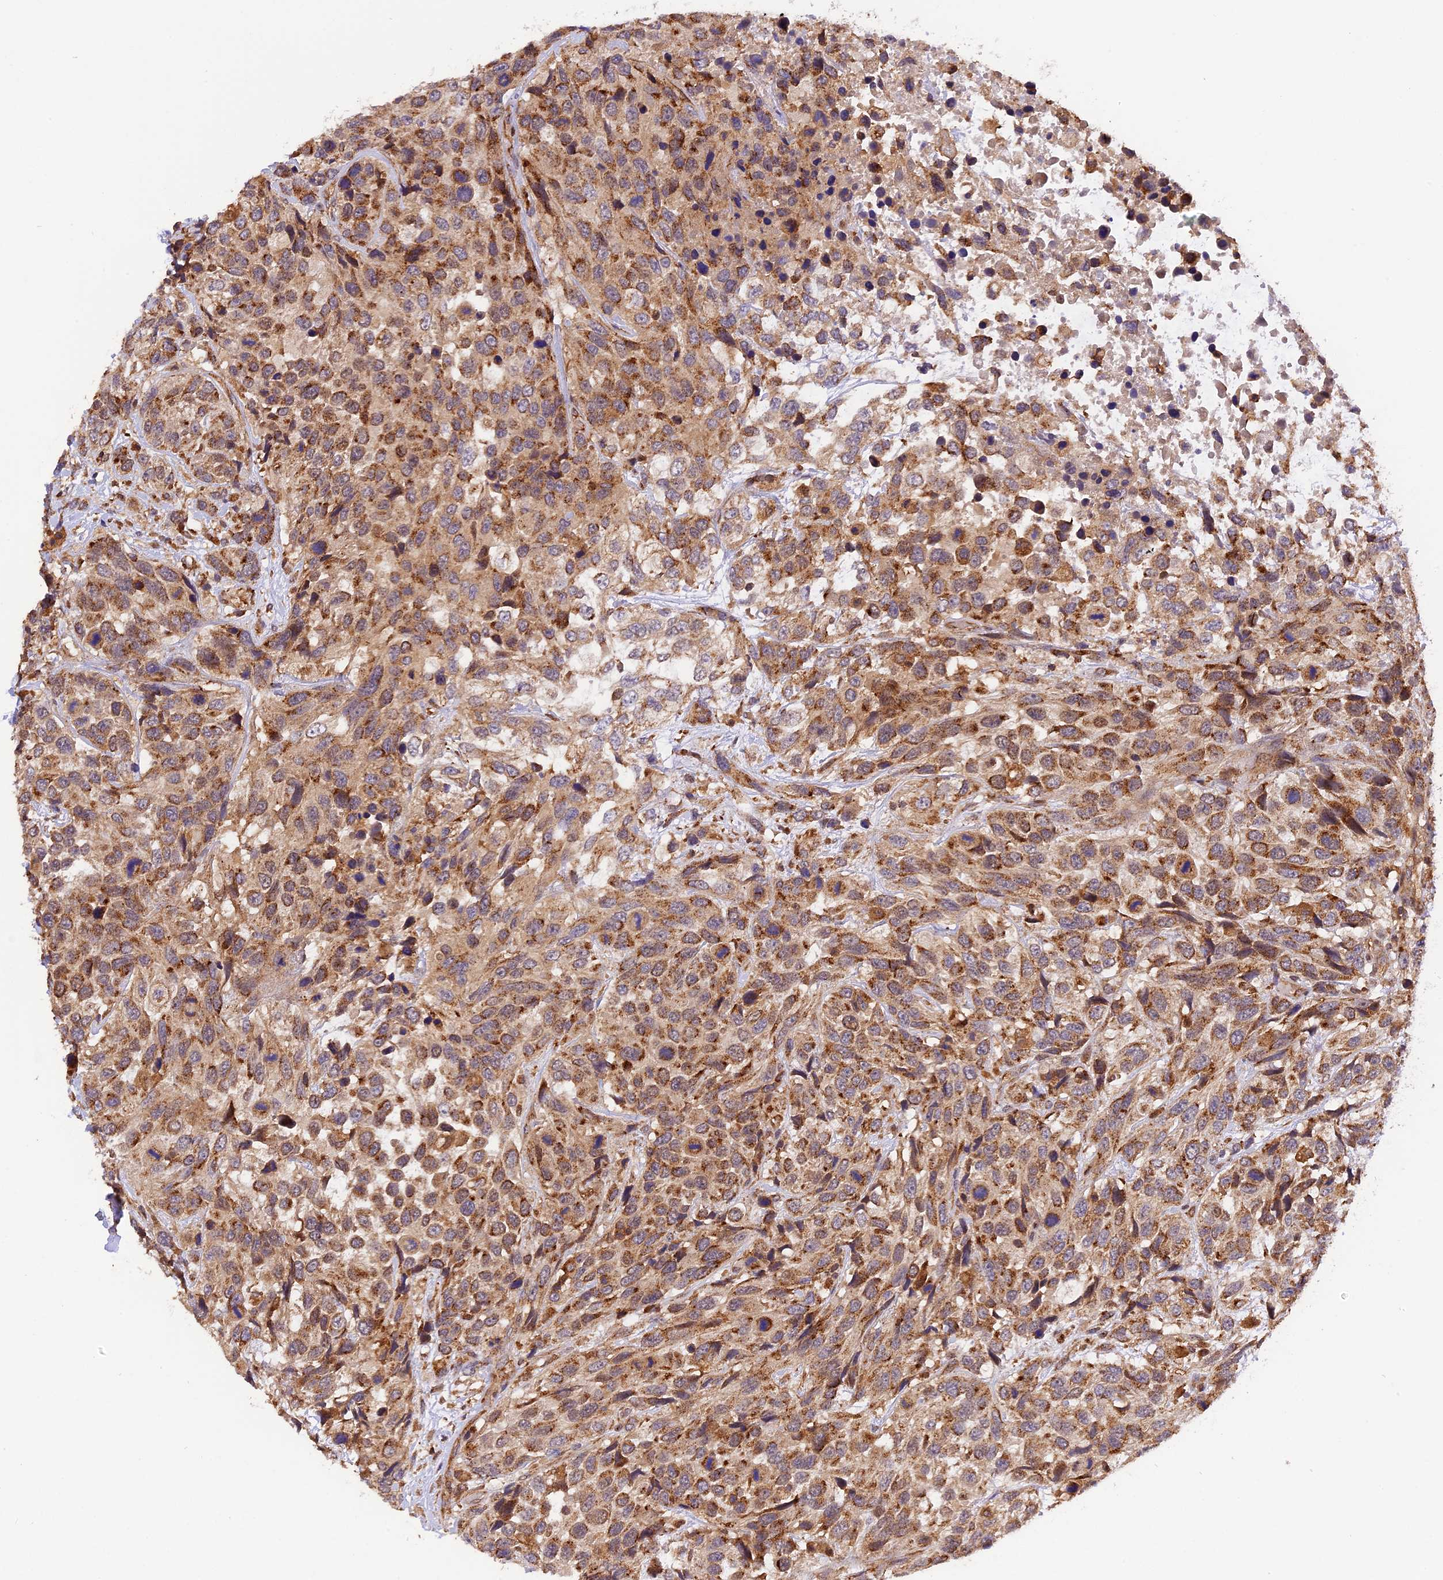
{"staining": {"intensity": "moderate", "quantity": ">75%", "location": "cytoplasmic/membranous"}, "tissue": "urothelial cancer", "cell_type": "Tumor cells", "image_type": "cancer", "snomed": [{"axis": "morphology", "description": "Urothelial carcinoma, High grade"}, {"axis": "topography", "description": "Urinary bladder"}], "caption": "Human urothelial carcinoma (high-grade) stained with a brown dye displays moderate cytoplasmic/membranous positive positivity in about >75% of tumor cells.", "gene": "PEX3", "patient": {"sex": "female", "age": 70}}